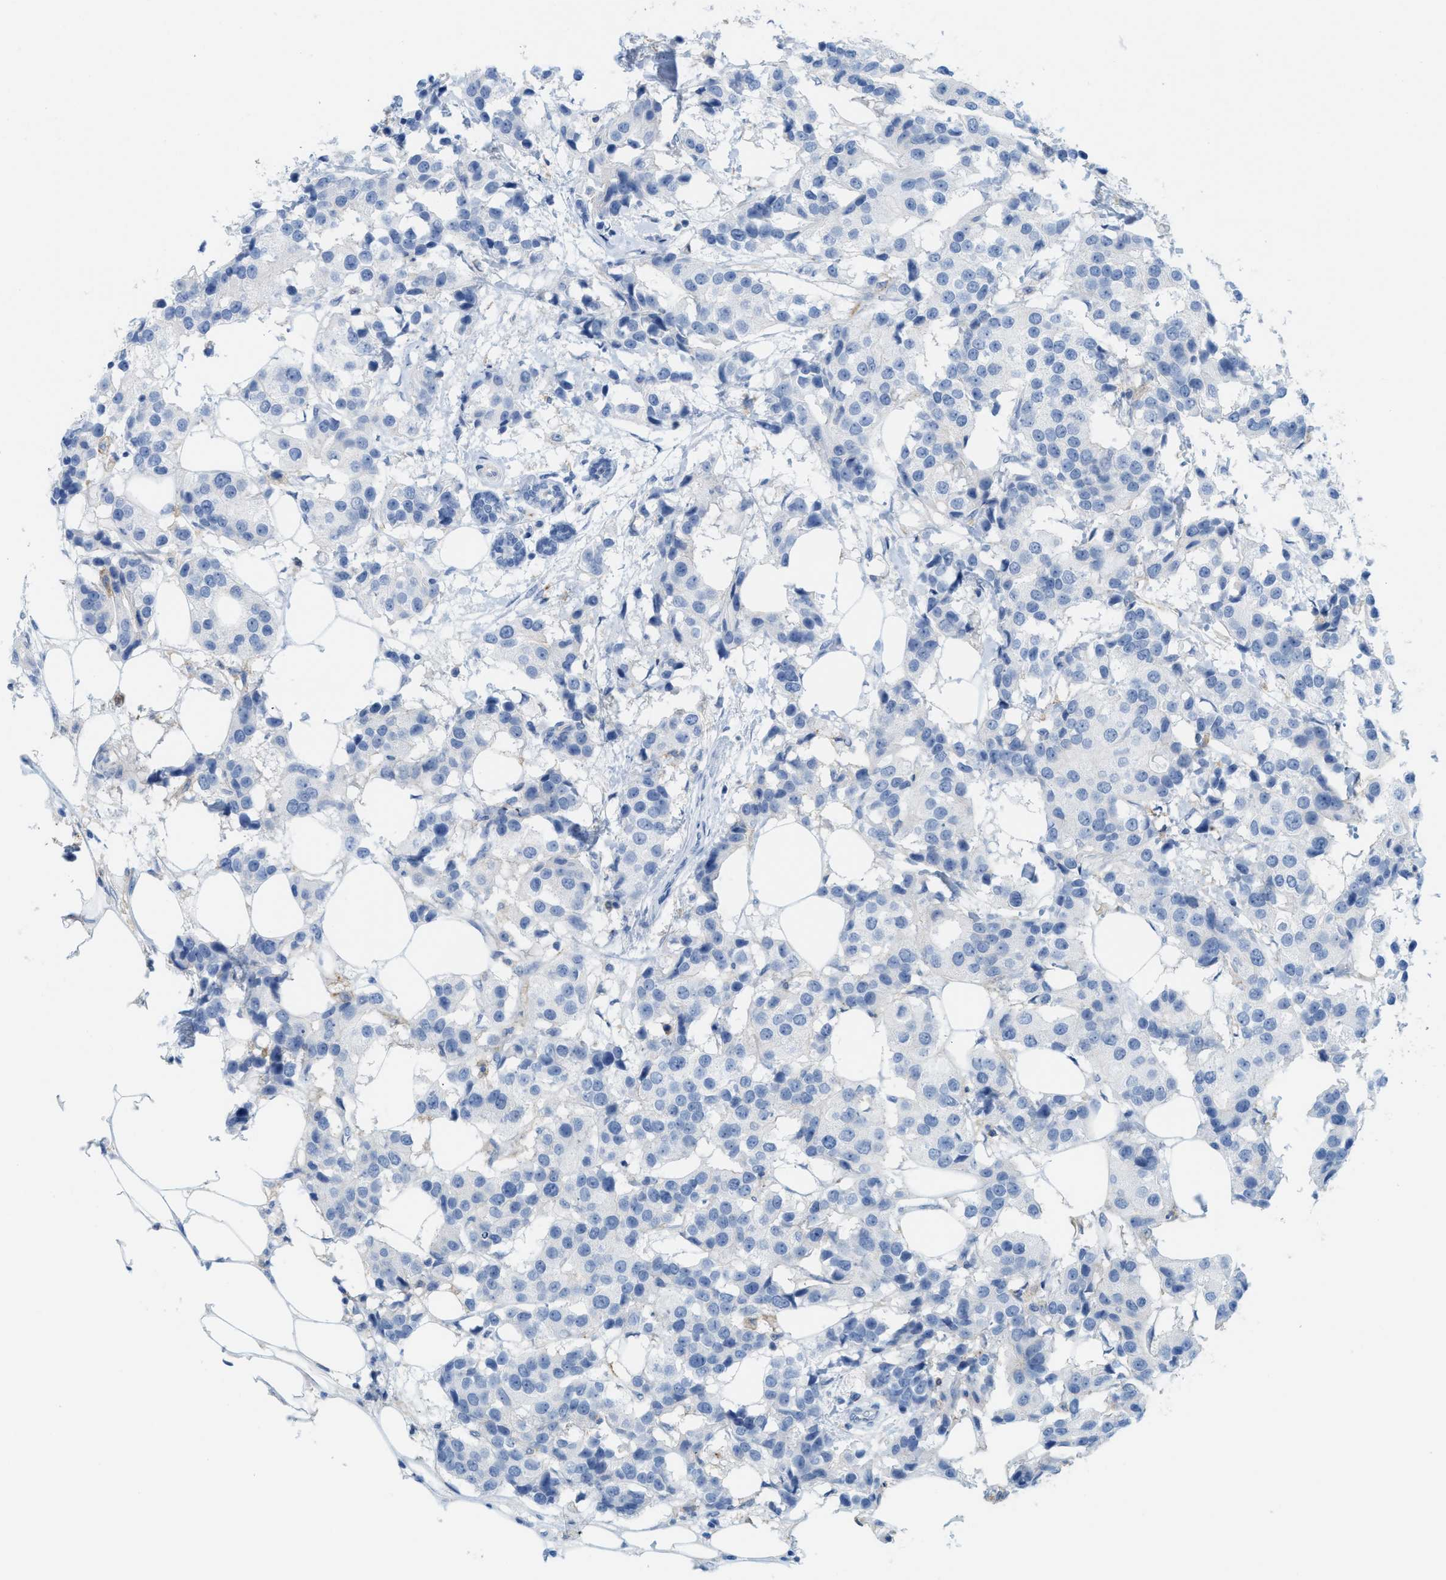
{"staining": {"intensity": "negative", "quantity": "none", "location": "none"}, "tissue": "breast cancer", "cell_type": "Tumor cells", "image_type": "cancer", "snomed": [{"axis": "morphology", "description": "Normal tissue, NOS"}, {"axis": "morphology", "description": "Duct carcinoma"}, {"axis": "topography", "description": "Breast"}], "caption": "DAB immunohistochemical staining of breast cancer shows no significant positivity in tumor cells.", "gene": "SLC3A2", "patient": {"sex": "female", "age": 39}}